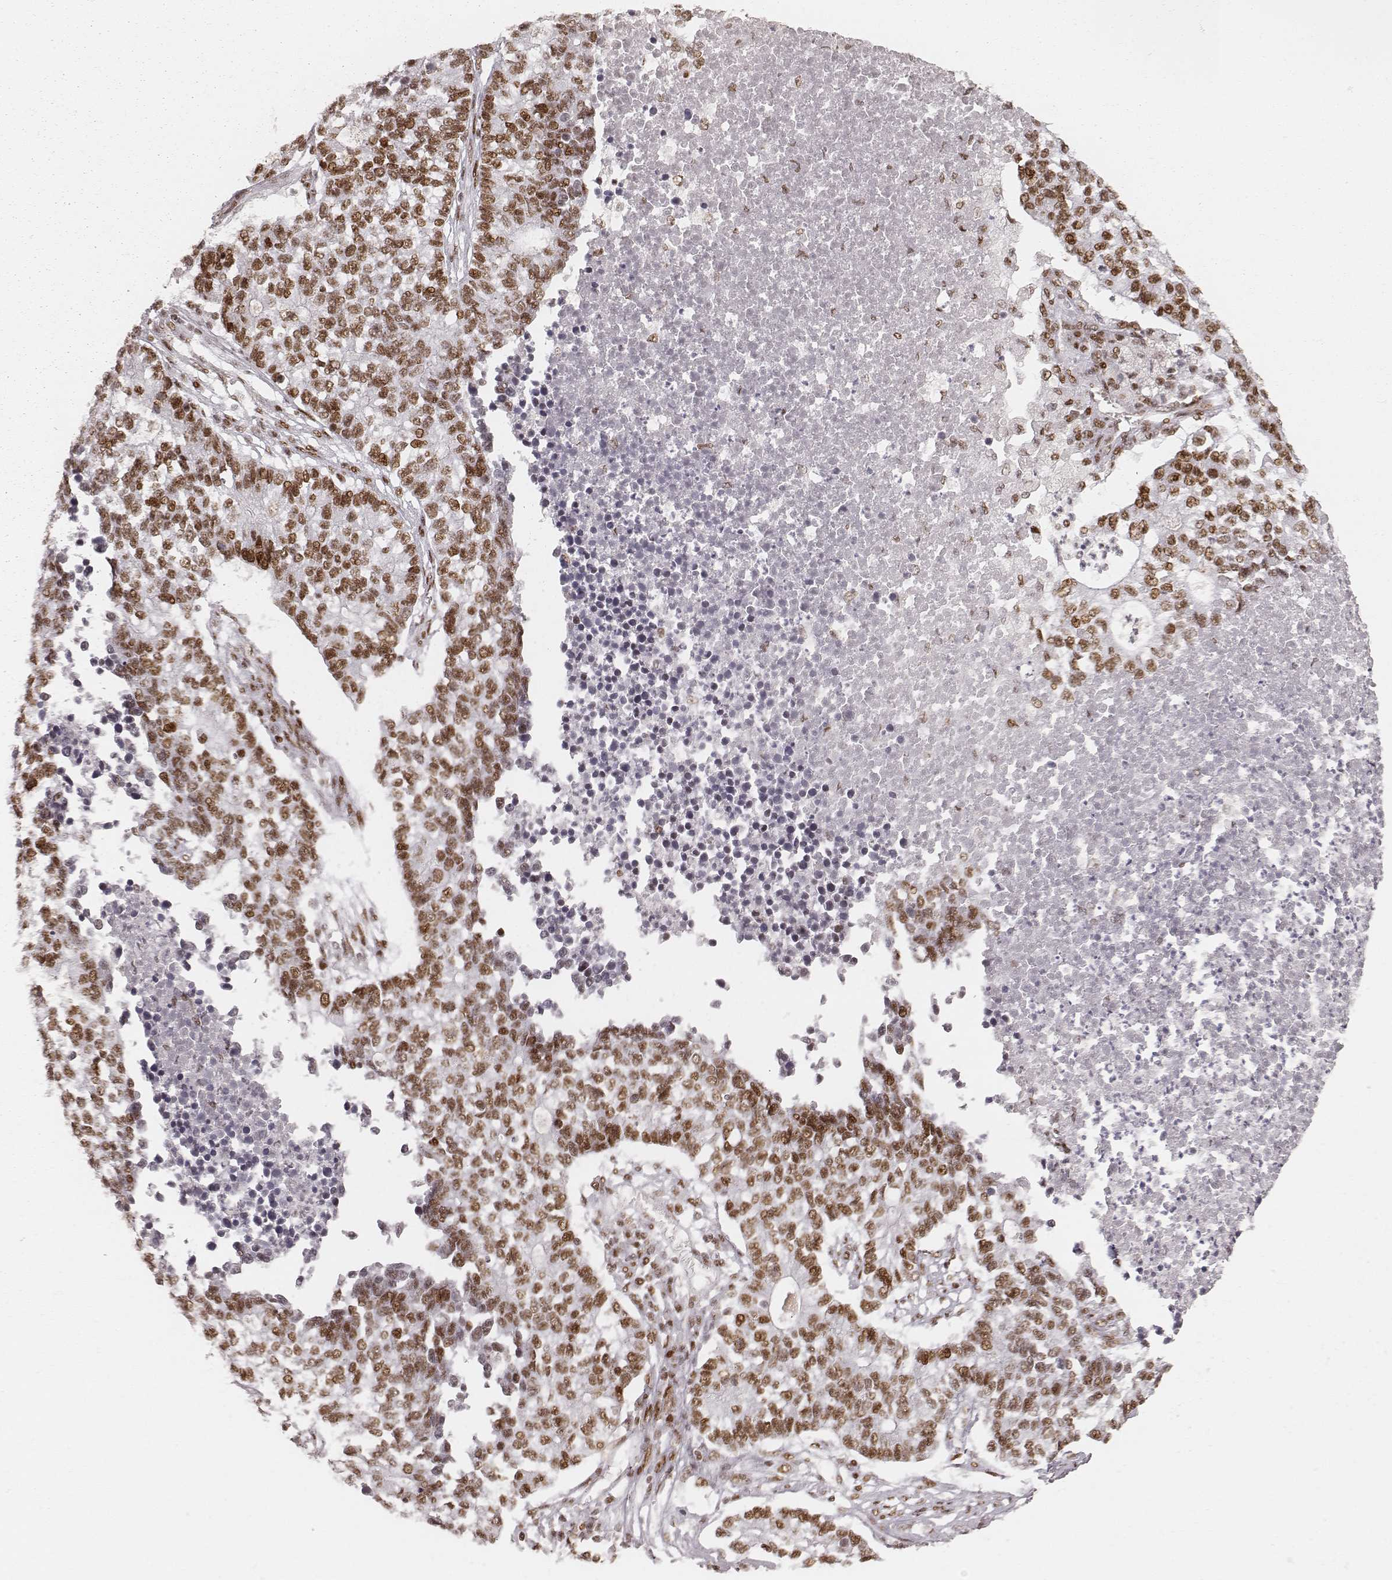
{"staining": {"intensity": "moderate", "quantity": ">75%", "location": "nuclear"}, "tissue": "lung cancer", "cell_type": "Tumor cells", "image_type": "cancer", "snomed": [{"axis": "morphology", "description": "Adenocarcinoma, NOS"}, {"axis": "topography", "description": "Lung"}], "caption": "A brown stain shows moderate nuclear staining of a protein in adenocarcinoma (lung) tumor cells.", "gene": "HNRNPC", "patient": {"sex": "male", "age": 57}}